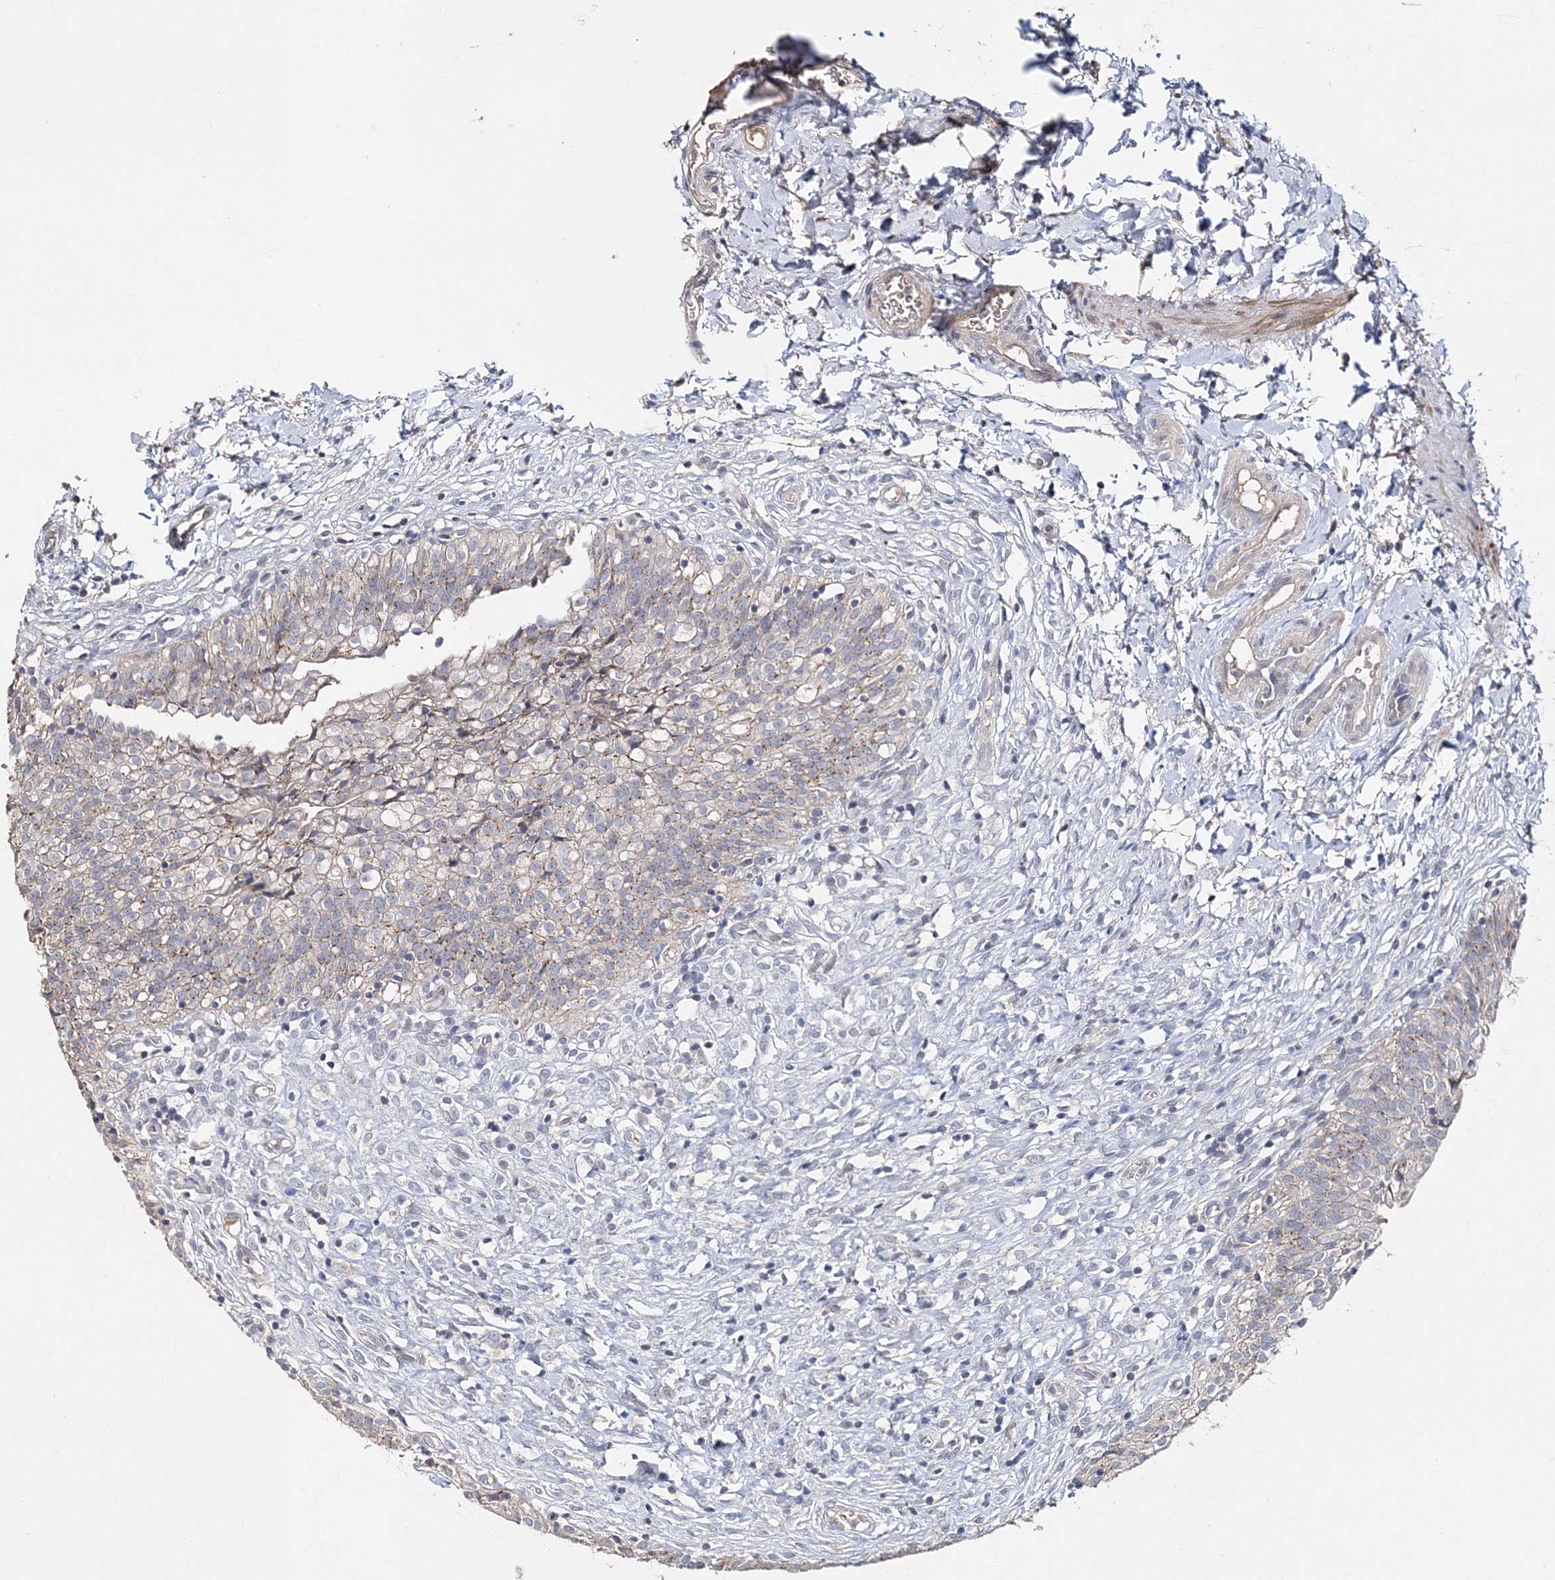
{"staining": {"intensity": "weak", "quantity": "<25%", "location": "cytoplasmic/membranous"}, "tissue": "urinary bladder", "cell_type": "Urothelial cells", "image_type": "normal", "snomed": [{"axis": "morphology", "description": "Normal tissue, NOS"}, {"axis": "topography", "description": "Urinary bladder"}], "caption": "High power microscopy image of an immunohistochemistry (IHC) micrograph of unremarkable urinary bladder, revealing no significant expression in urothelial cells.", "gene": "GJB5", "patient": {"sex": "male", "age": 55}}